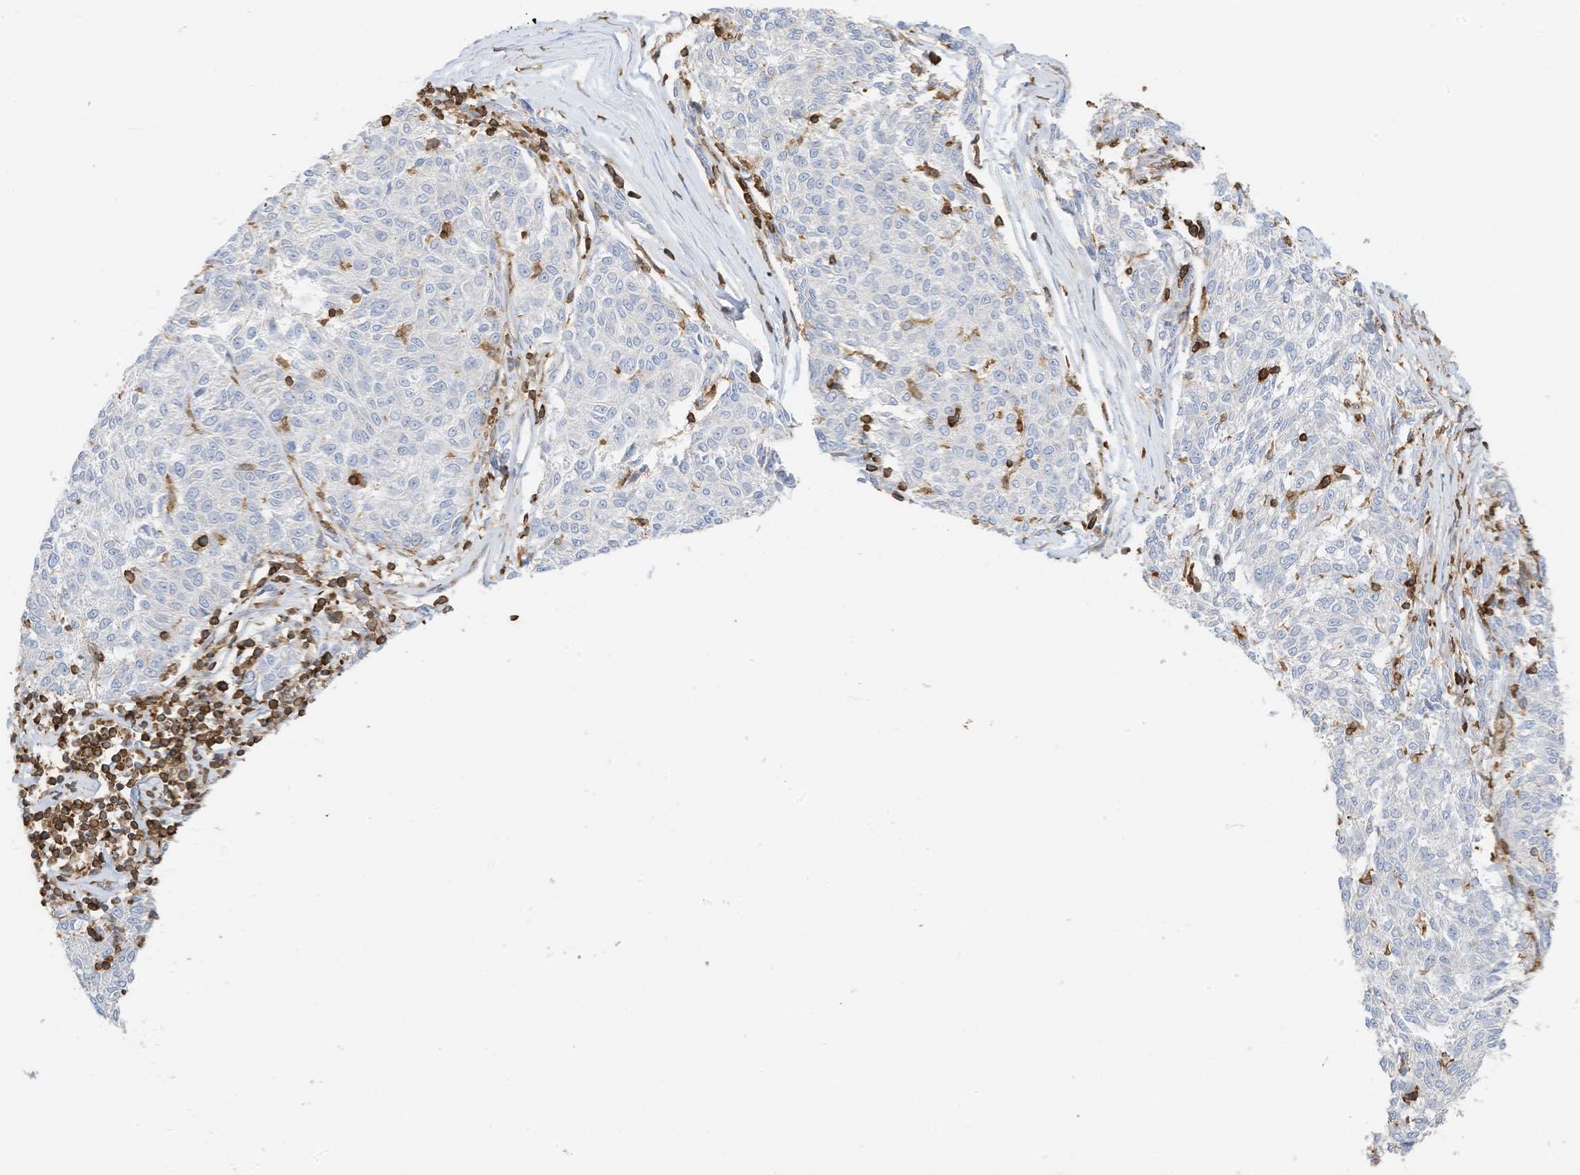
{"staining": {"intensity": "negative", "quantity": "none", "location": "none"}, "tissue": "melanoma", "cell_type": "Tumor cells", "image_type": "cancer", "snomed": [{"axis": "morphology", "description": "Malignant melanoma, NOS"}, {"axis": "topography", "description": "Skin"}], "caption": "An immunohistochemistry (IHC) photomicrograph of malignant melanoma is shown. There is no staining in tumor cells of malignant melanoma.", "gene": "ARHGAP25", "patient": {"sex": "female", "age": 72}}